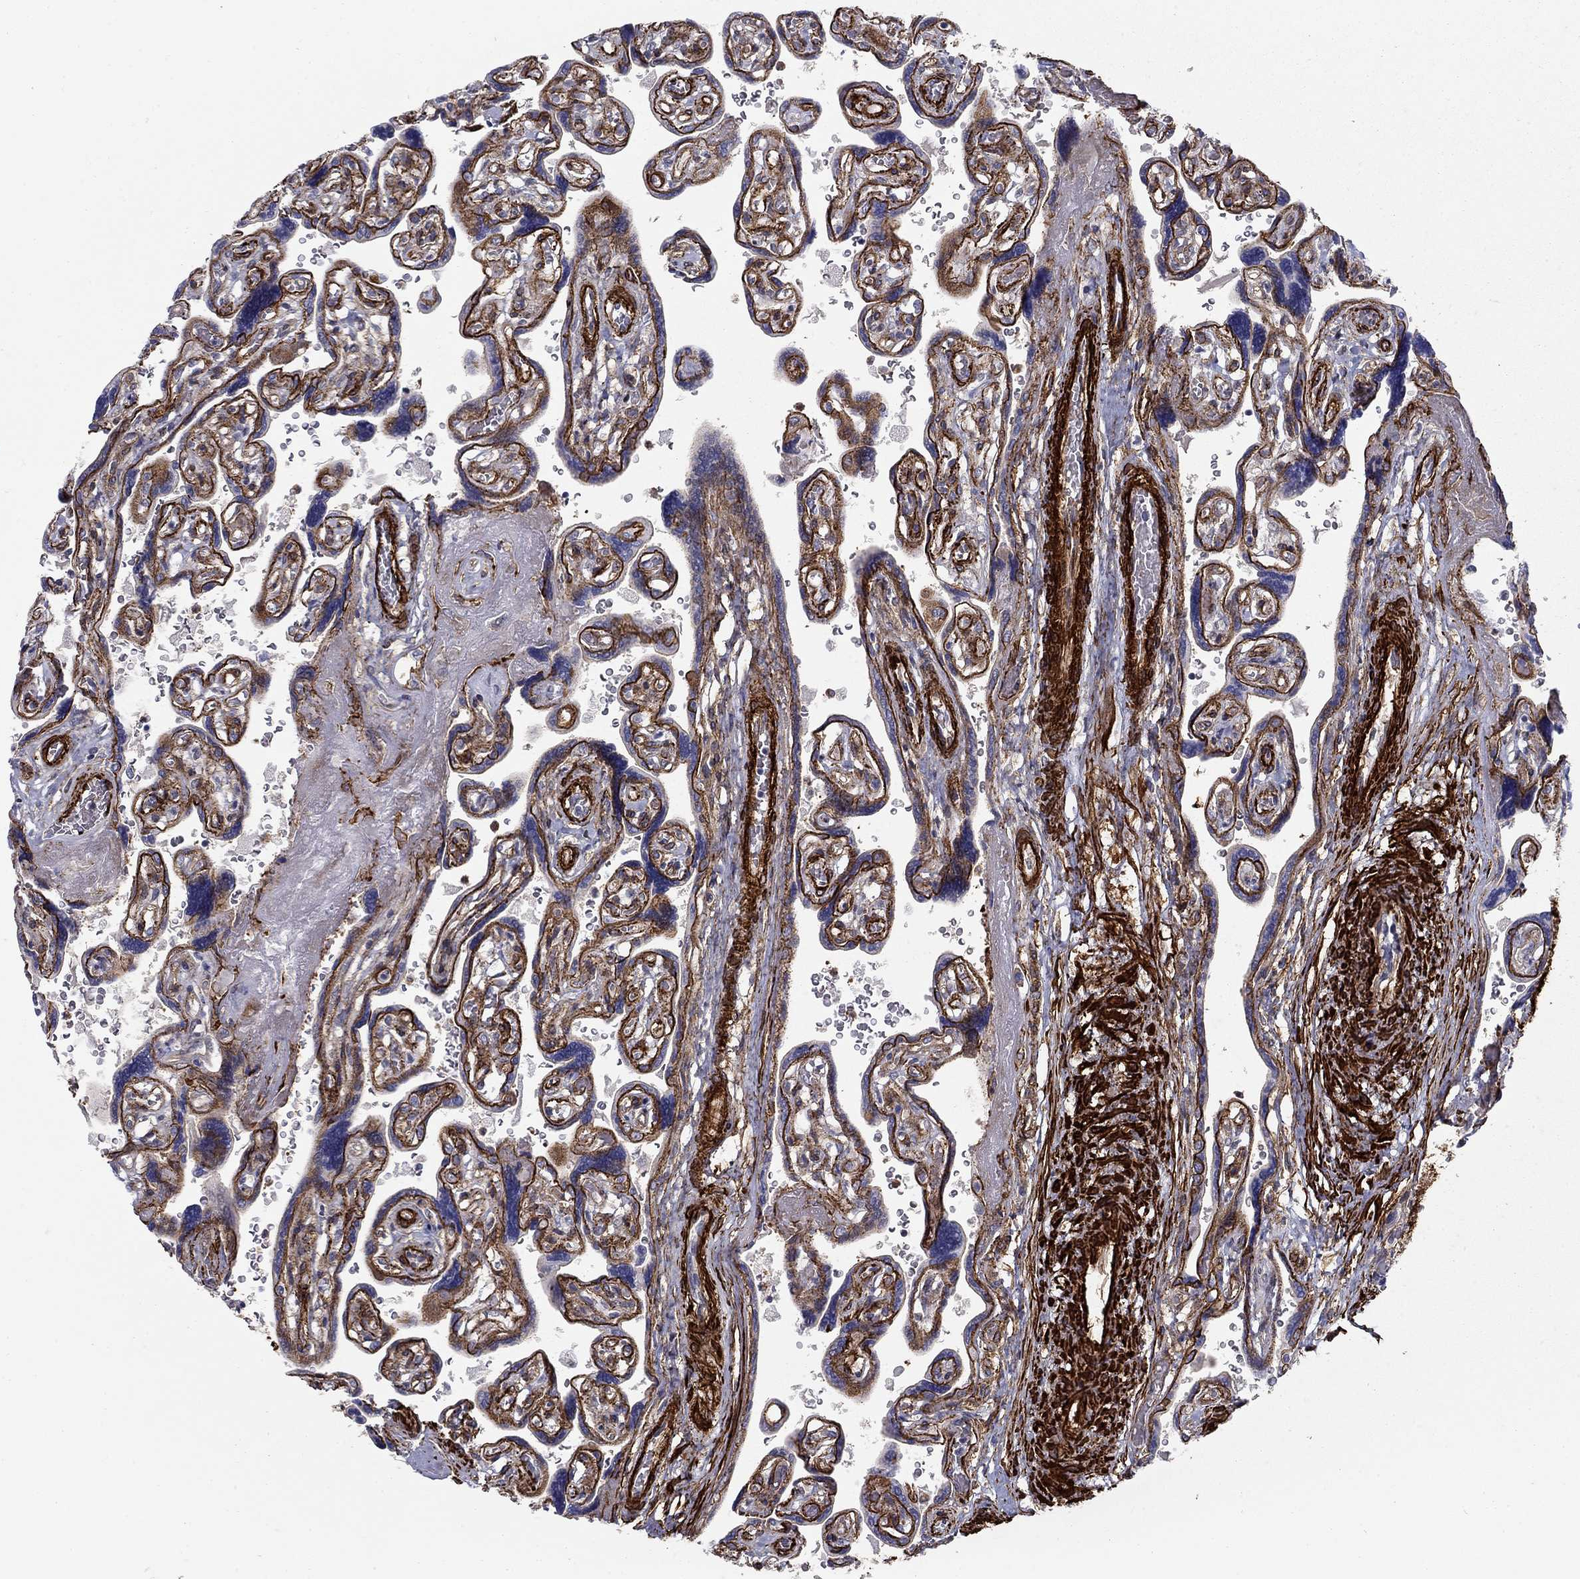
{"staining": {"intensity": "moderate", "quantity": "<25%", "location": "cytoplasmic/membranous"}, "tissue": "placenta", "cell_type": "Decidual cells", "image_type": "normal", "snomed": [{"axis": "morphology", "description": "Normal tissue, NOS"}, {"axis": "topography", "description": "Placenta"}], "caption": "Moderate cytoplasmic/membranous staining is appreciated in approximately <25% of decidual cells in normal placenta. (DAB IHC with brightfield microscopy, high magnification).", "gene": "KRBA1", "patient": {"sex": "female", "age": 32}}